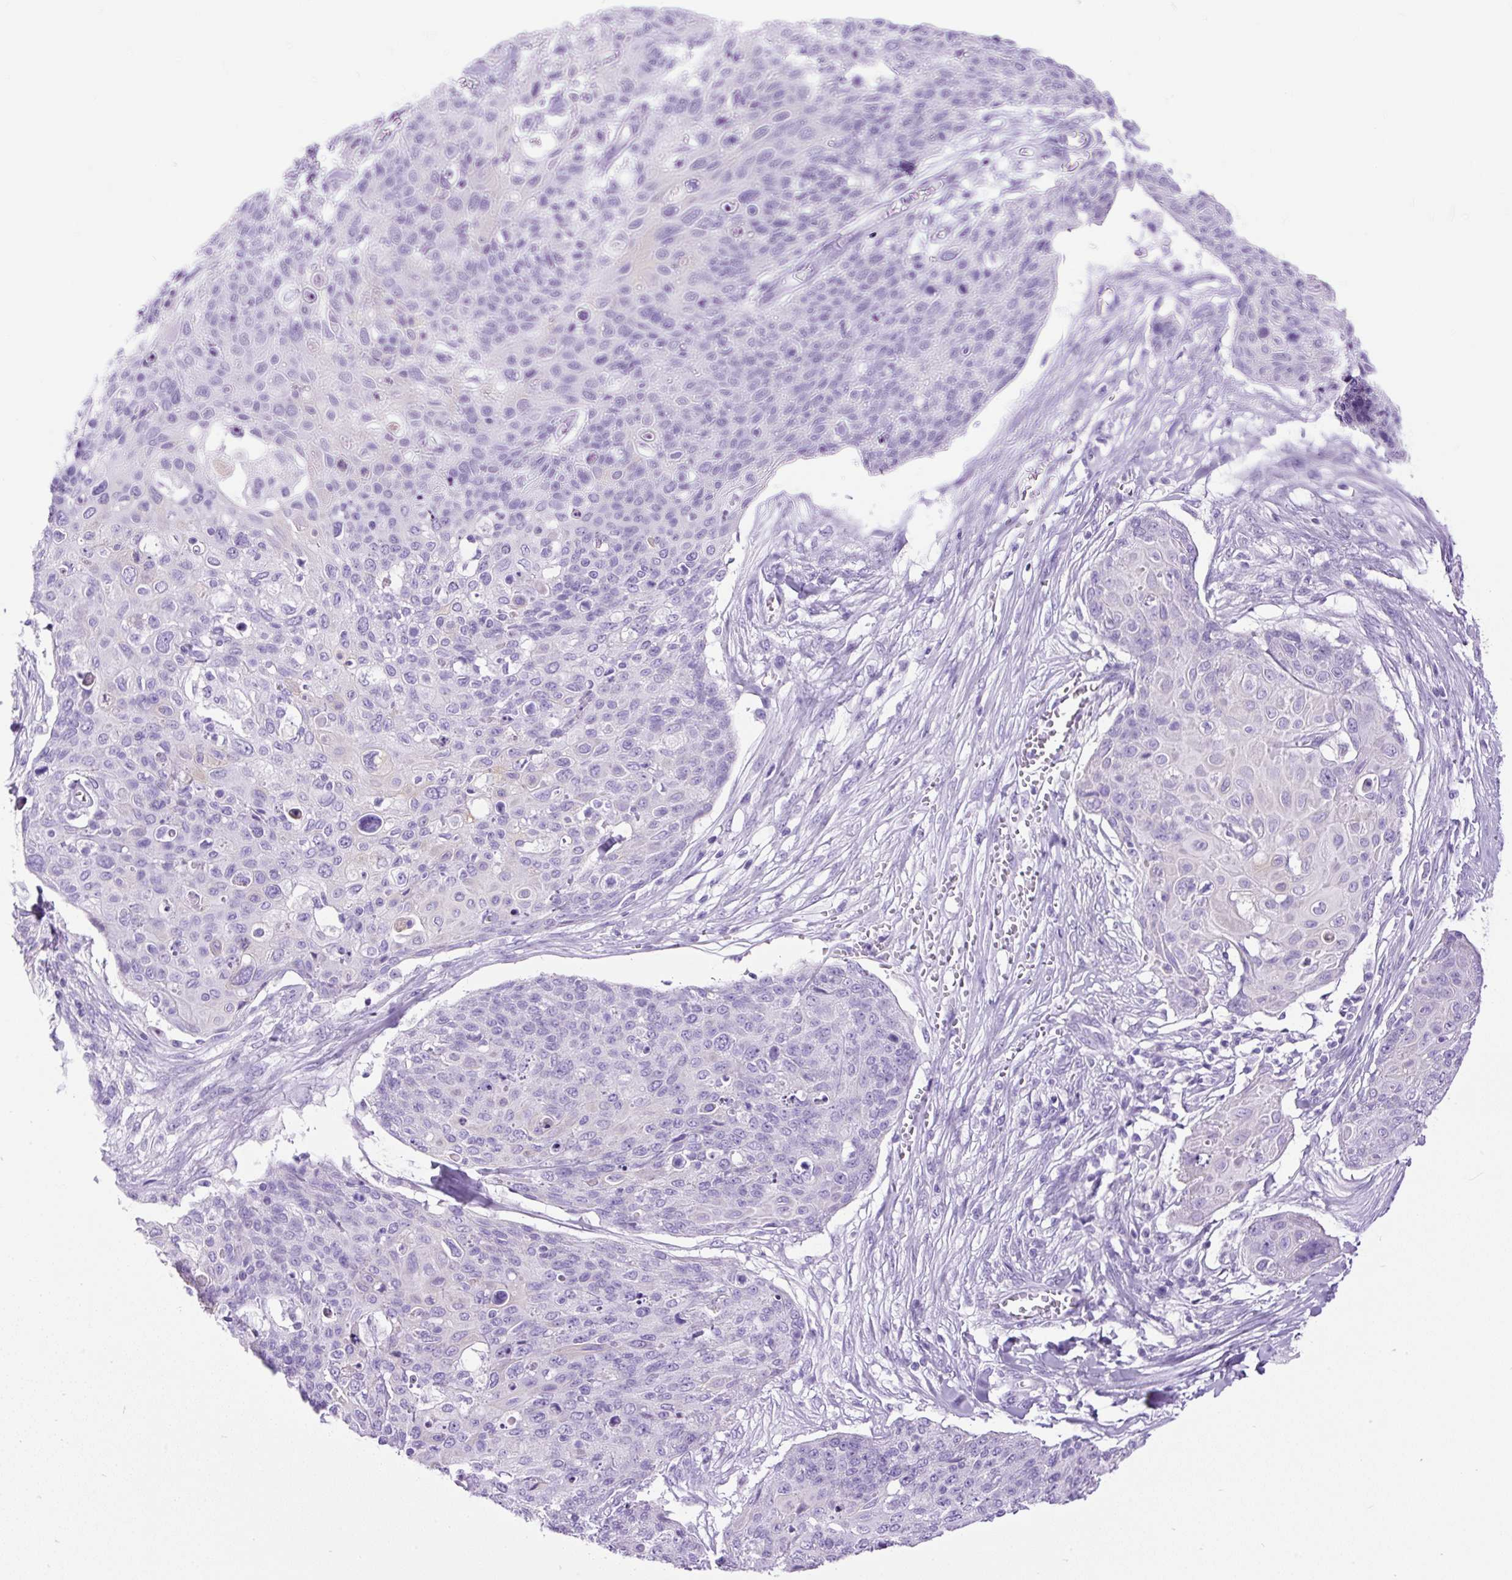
{"staining": {"intensity": "negative", "quantity": "none", "location": "none"}, "tissue": "skin cancer", "cell_type": "Tumor cells", "image_type": "cancer", "snomed": [{"axis": "morphology", "description": "Squamous cell carcinoma, NOS"}, {"axis": "topography", "description": "Skin"}, {"axis": "topography", "description": "Vulva"}], "caption": "This is a histopathology image of immunohistochemistry (IHC) staining of squamous cell carcinoma (skin), which shows no expression in tumor cells.", "gene": "PDIA2", "patient": {"sex": "female", "age": 85}}